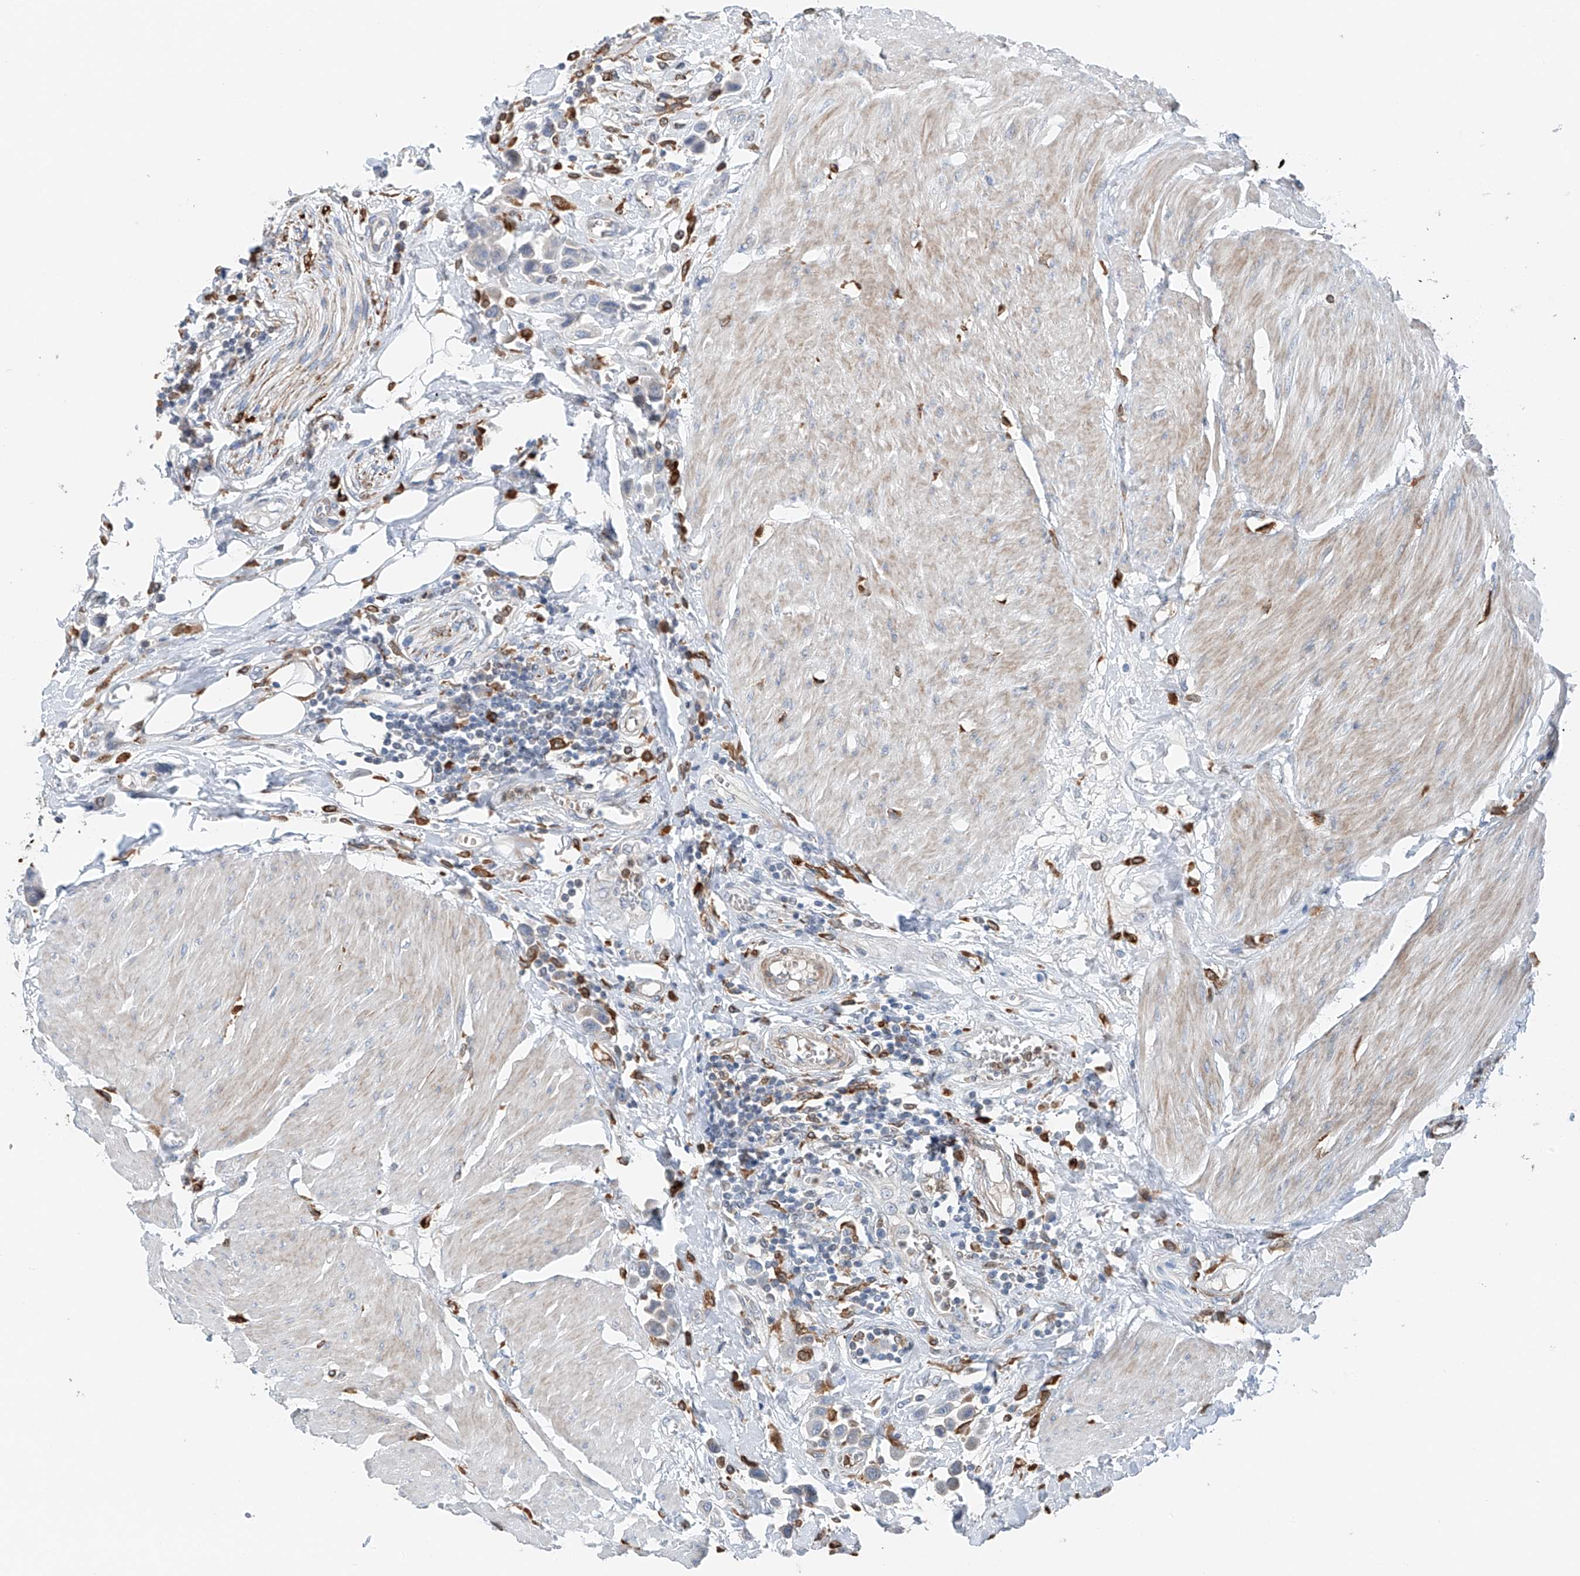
{"staining": {"intensity": "negative", "quantity": "none", "location": "none"}, "tissue": "urothelial cancer", "cell_type": "Tumor cells", "image_type": "cancer", "snomed": [{"axis": "morphology", "description": "Urothelial carcinoma, High grade"}, {"axis": "topography", "description": "Urinary bladder"}], "caption": "Tumor cells show no significant expression in high-grade urothelial carcinoma.", "gene": "TBXAS1", "patient": {"sex": "male", "age": 50}}